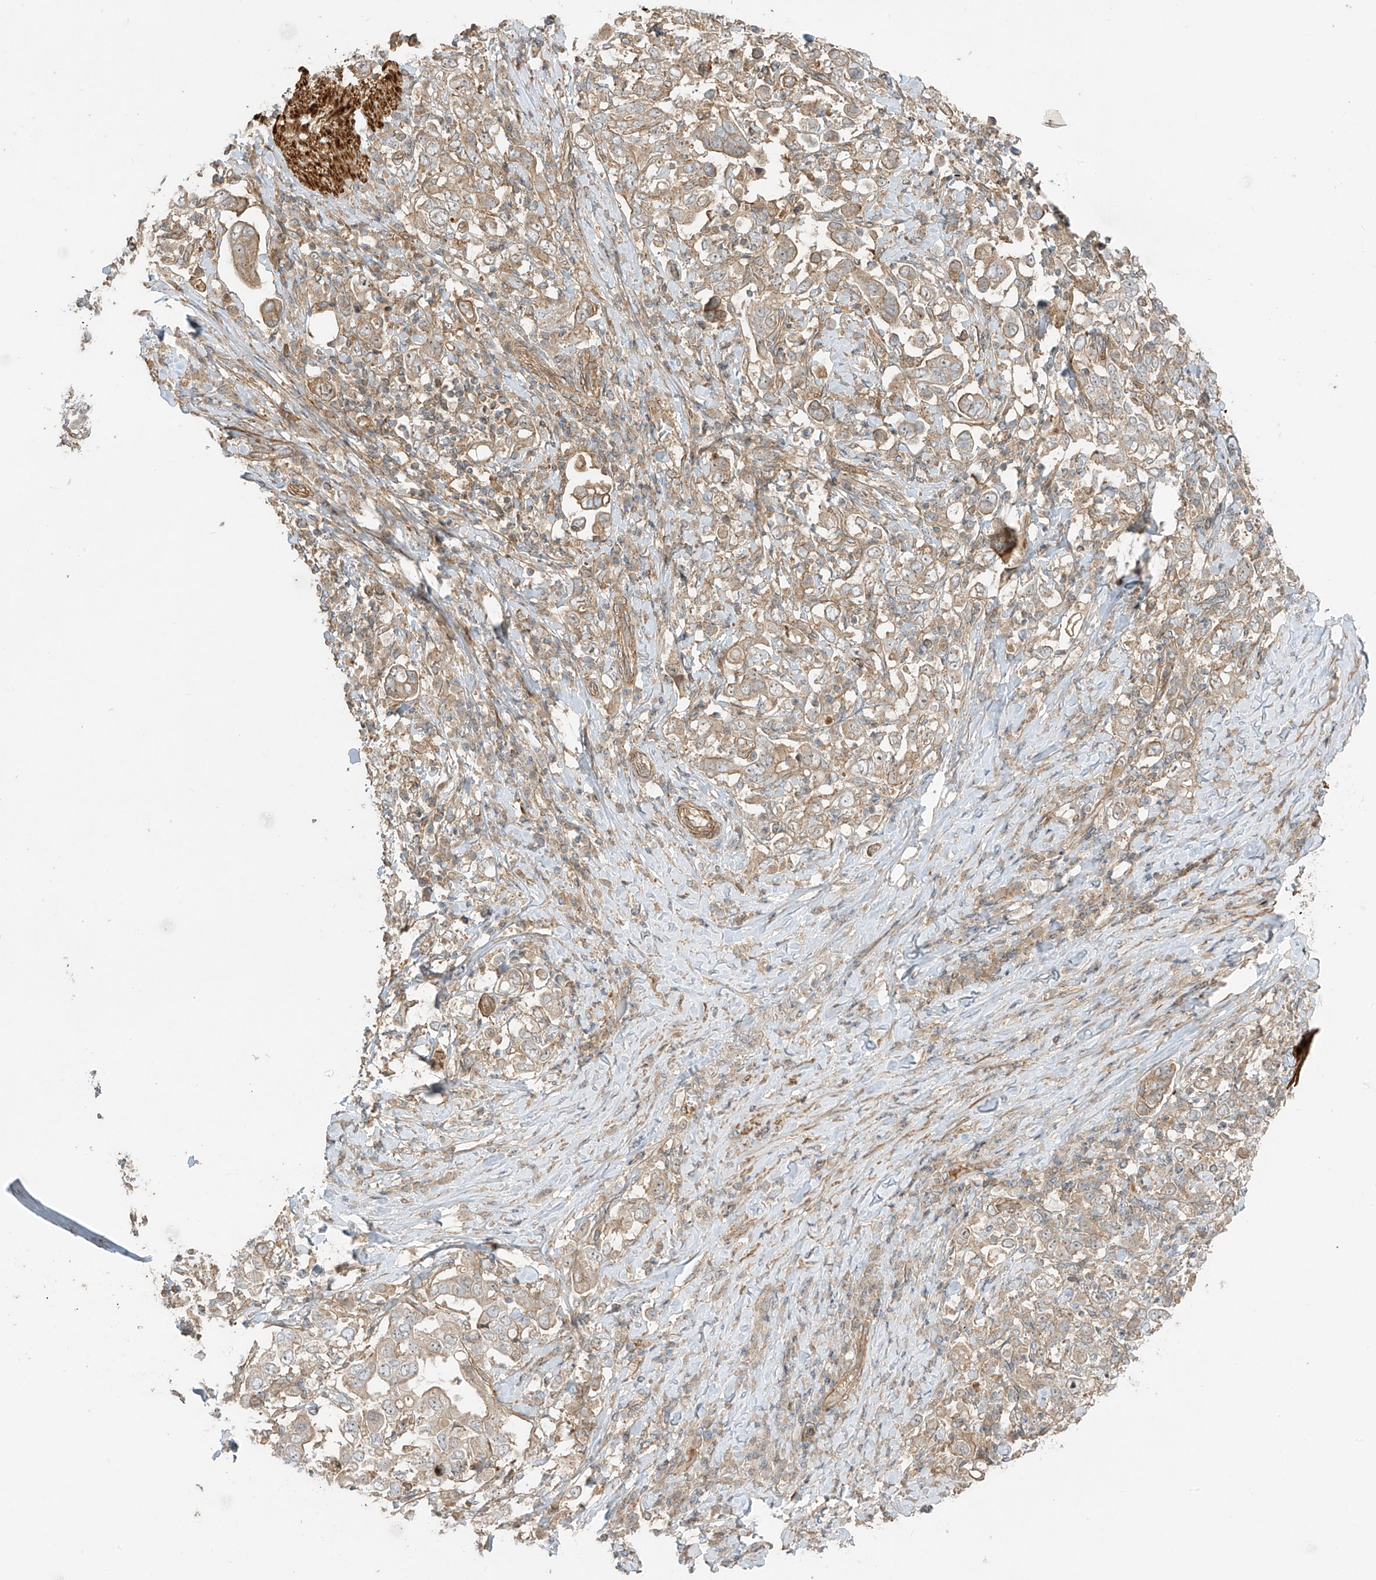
{"staining": {"intensity": "weak", "quantity": ">75%", "location": "cytoplasmic/membranous"}, "tissue": "stomach cancer", "cell_type": "Tumor cells", "image_type": "cancer", "snomed": [{"axis": "morphology", "description": "Adenocarcinoma, NOS"}, {"axis": "topography", "description": "Stomach, upper"}], "caption": "A photomicrograph showing weak cytoplasmic/membranous staining in about >75% of tumor cells in stomach cancer (adenocarcinoma), as visualized by brown immunohistochemical staining.", "gene": "ENTR1", "patient": {"sex": "male", "age": 62}}